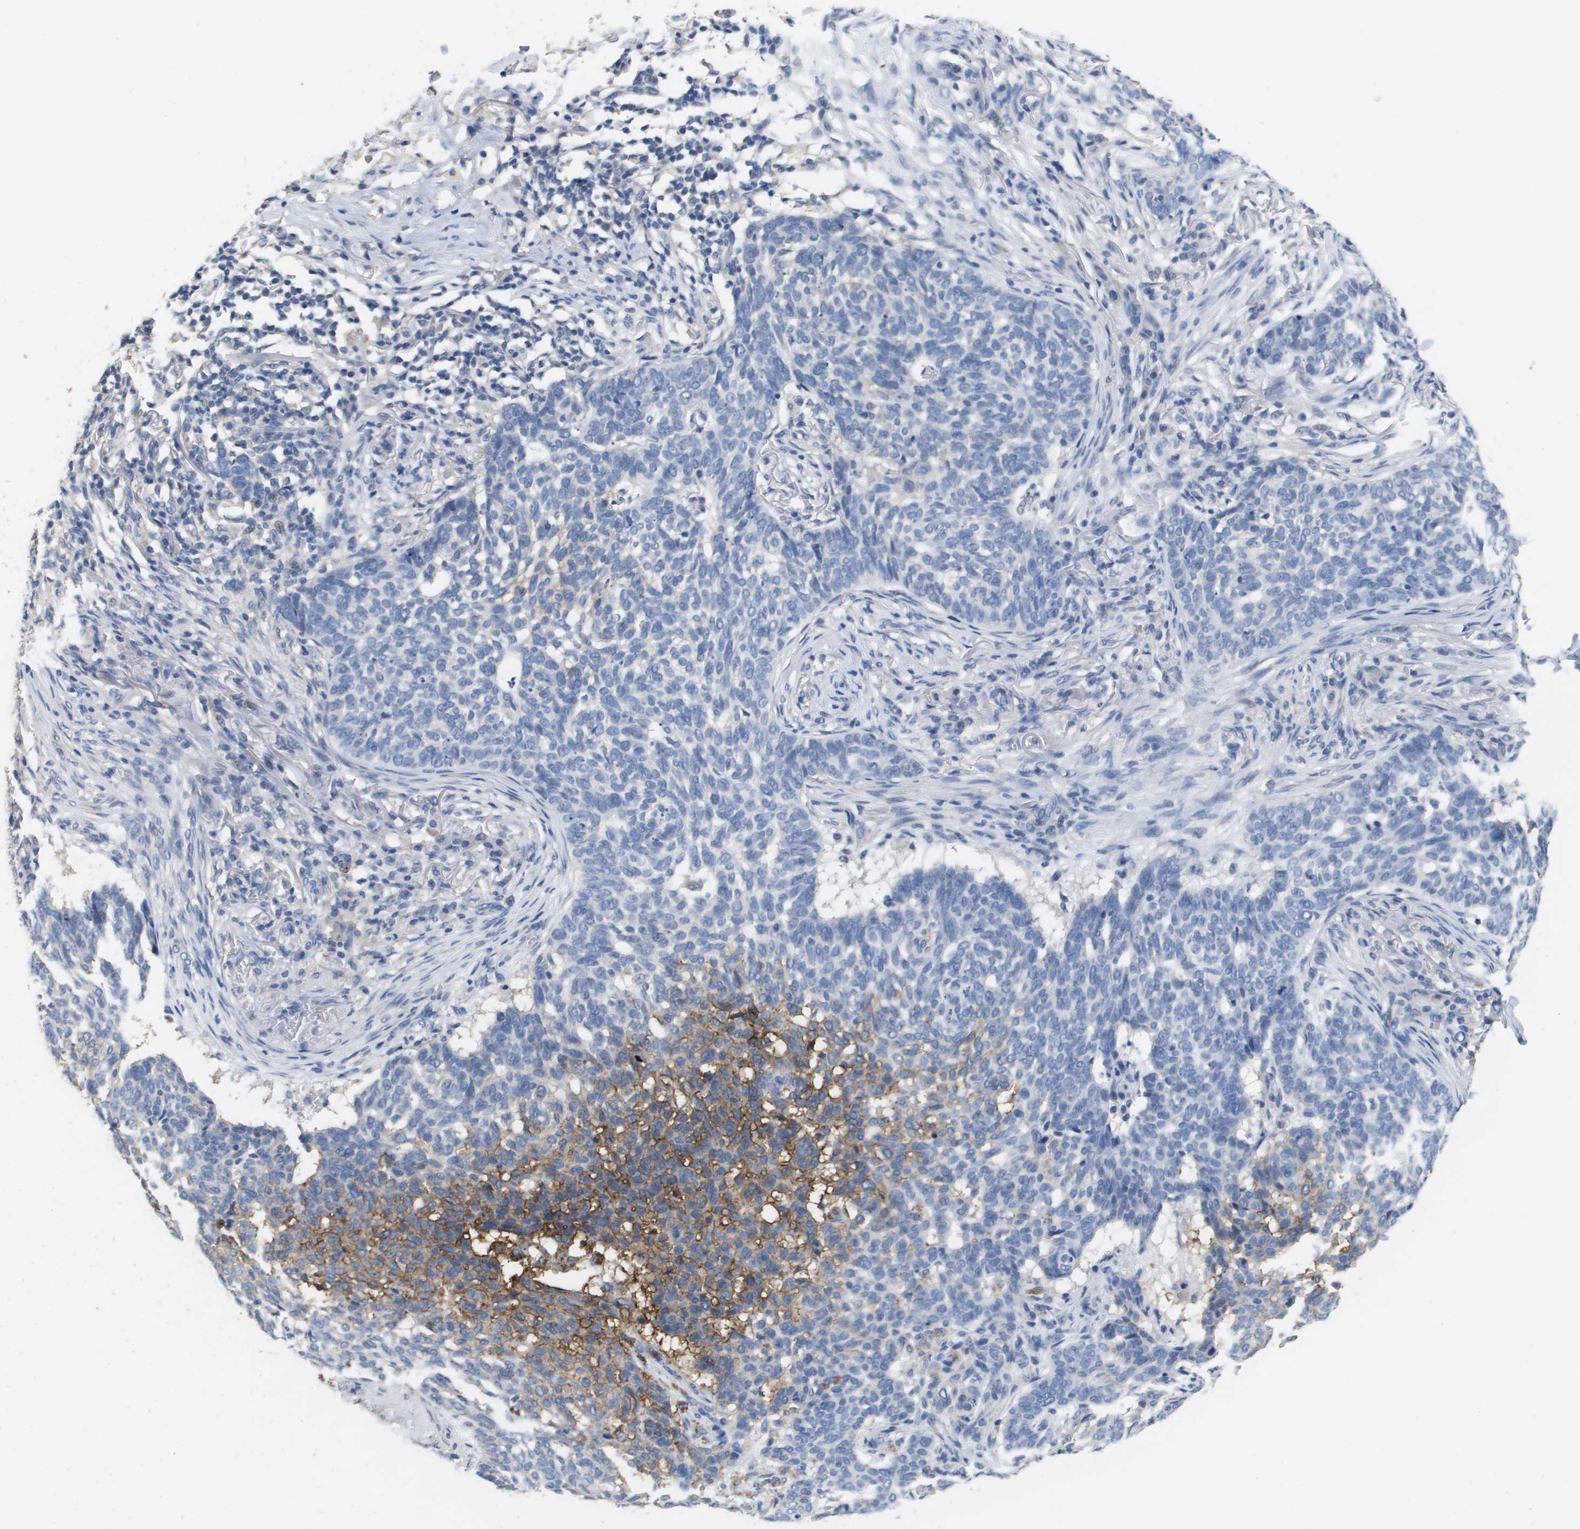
{"staining": {"intensity": "moderate", "quantity": "<25%", "location": "cytoplasmic/membranous"}, "tissue": "skin cancer", "cell_type": "Tumor cells", "image_type": "cancer", "snomed": [{"axis": "morphology", "description": "Basal cell carcinoma"}, {"axis": "topography", "description": "Skin"}], "caption": "Skin basal cell carcinoma tissue reveals moderate cytoplasmic/membranous staining in about <25% of tumor cells, visualized by immunohistochemistry. (IHC, brightfield microscopy, high magnification).", "gene": "CA9", "patient": {"sex": "male", "age": 85}}